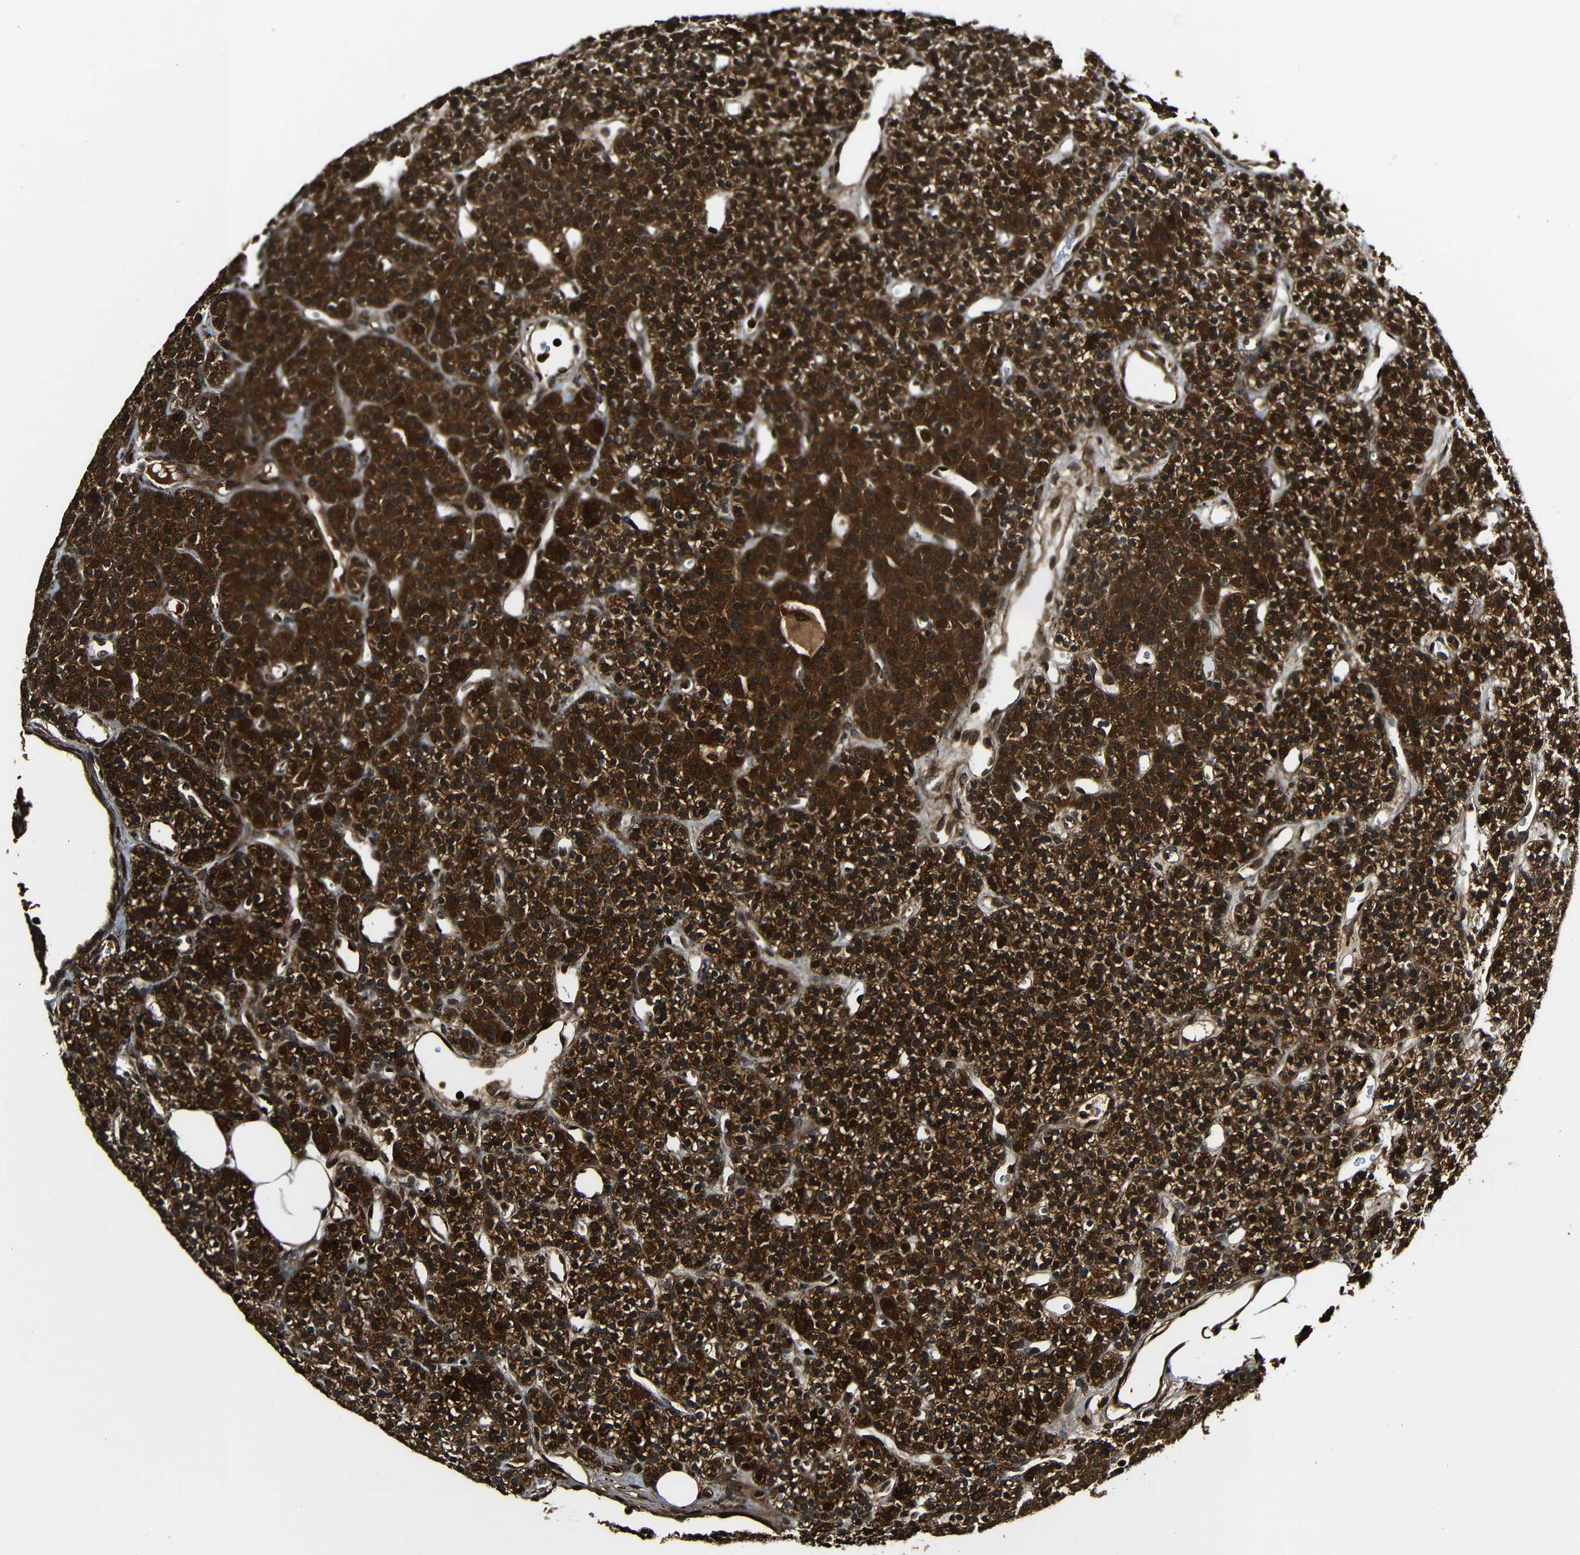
{"staining": {"intensity": "strong", "quantity": ">75%", "location": "cytoplasmic/membranous"}, "tissue": "parathyroid gland", "cell_type": "Glandular cells", "image_type": "normal", "snomed": [{"axis": "morphology", "description": "Normal tissue, NOS"}, {"axis": "morphology", "description": "Hyperplasia, NOS"}, {"axis": "topography", "description": "Parathyroid gland"}], "caption": "A high amount of strong cytoplasmic/membranous positivity is present in about >75% of glandular cells in benign parathyroid gland.", "gene": "CASP8", "patient": {"sex": "male", "age": 44}}